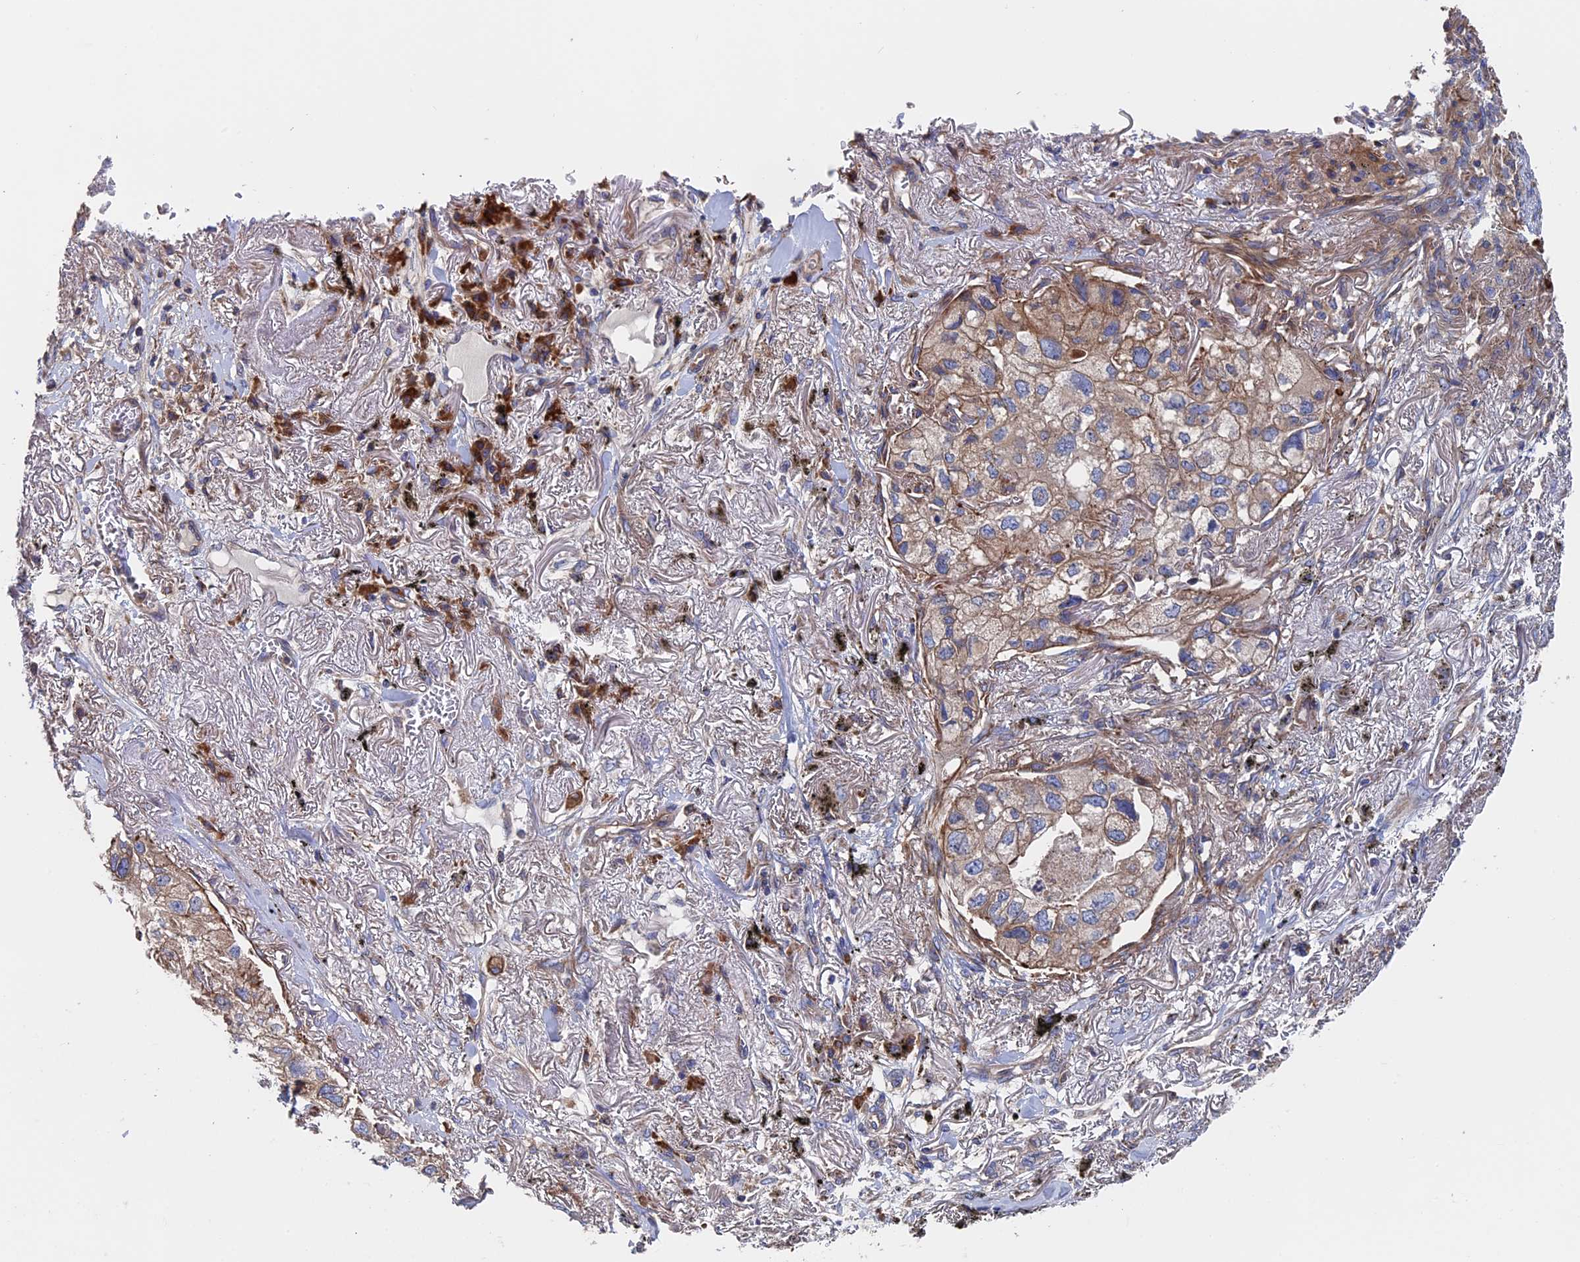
{"staining": {"intensity": "moderate", "quantity": ">75%", "location": "cytoplasmic/membranous"}, "tissue": "lung cancer", "cell_type": "Tumor cells", "image_type": "cancer", "snomed": [{"axis": "morphology", "description": "Adenocarcinoma, NOS"}, {"axis": "topography", "description": "Lung"}], "caption": "High-magnification brightfield microscopy of lung cancer stained with DAB (brown) and counterstained with hematoxylin (blue). tumor cells exhibit moderate cytoplasmic/membranous positivity is present in approximately>75% of cells.", "gene": "DNAJC3", "patient": {"sex": "male", "age": 65}}